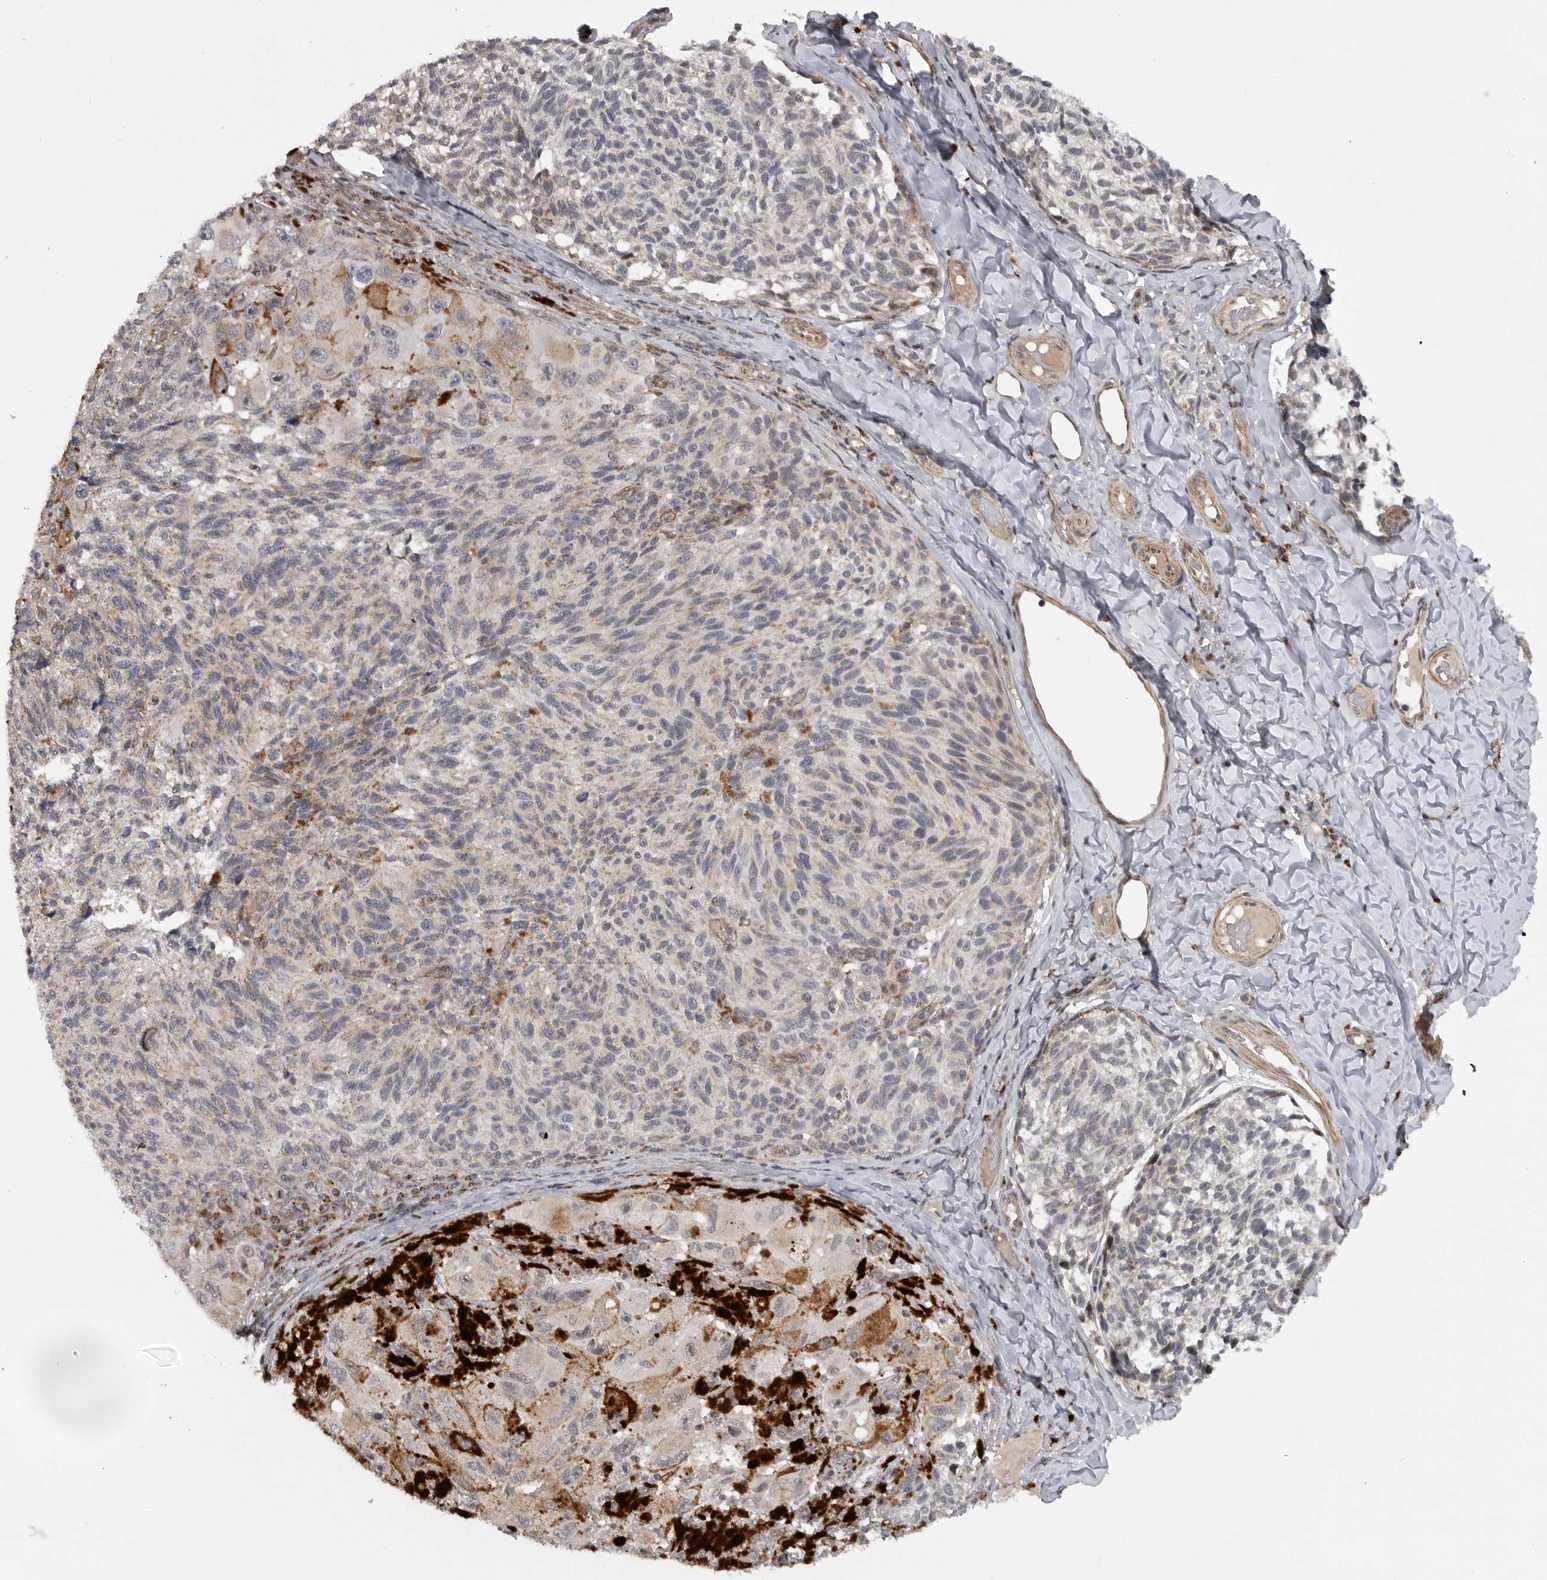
{"staining": {"intensity": "negative", "quantity": "none", "location": "none"}, "tissue": "melanoma", "cell_type": "Tumor cells", "image_type": "cancer", "snomed": [{"axis": "morphology", "description": "Malignant melanoma, NOS"}, {"axis": "topography", "description": "Skin"}], "caption": "This is an immunohistochemistry photomicrograph of melanoma. There is no positivity in tumor cells.", "gene": "TMPRSS11F", "patient": {"sex": "female", "age": 73}}